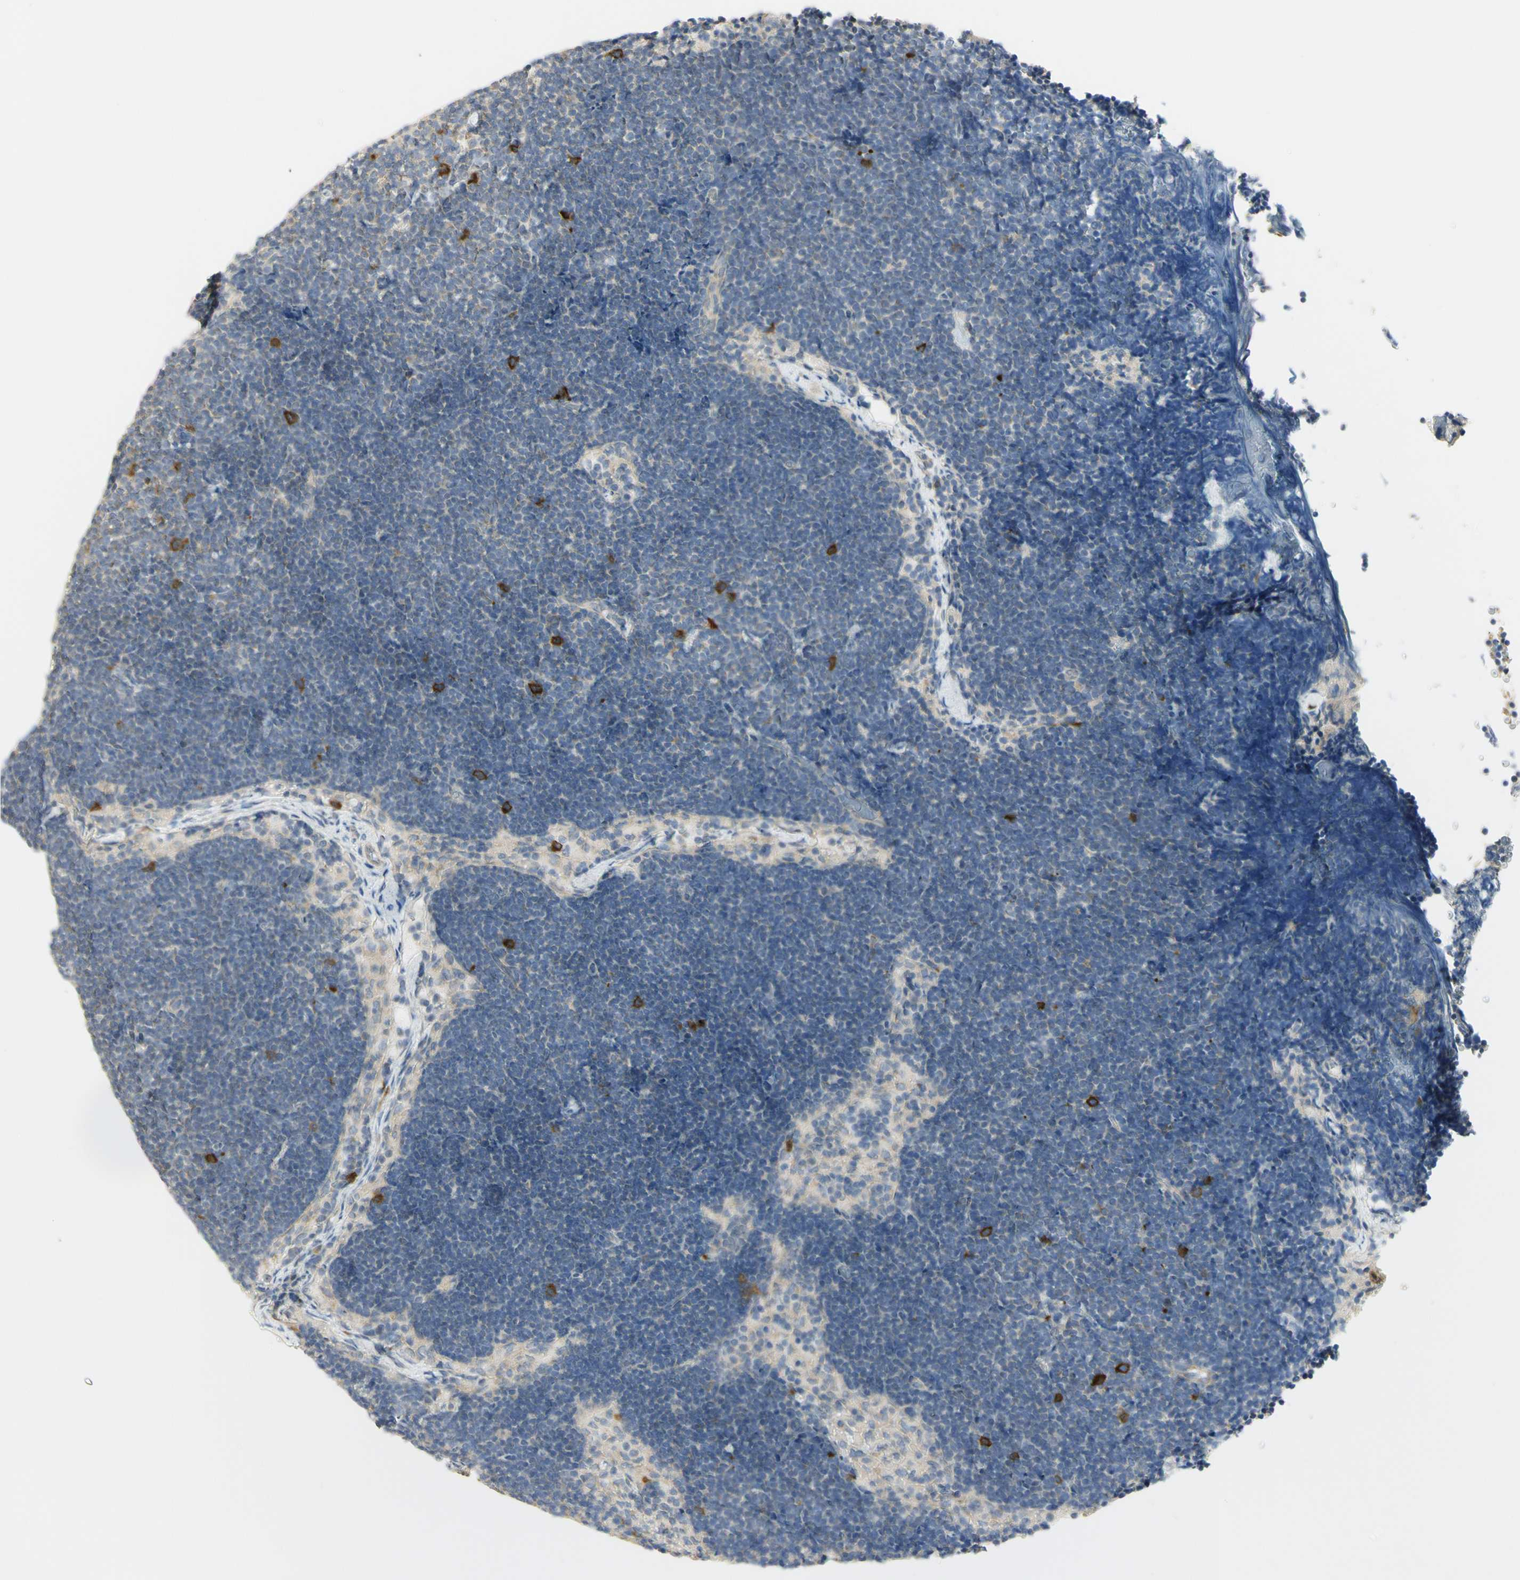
{"staining": {"intensity": "strong", "quantity": "25%-75%", "location": "cytoplasmic/membranous"}, "tissue": "lymph node", "cell_type": "Germinal center cells", "image_type": "normal", "snomed": [{"axis": "morphology", "description": "Normal tissue, NOS"}, {"axis": "topography", "description": "Lymph node"}], "caption": "A brown stain shows strong cytoplasmic/membranous positivity of a protein in germinal center cells of benign lymph node. (IHC, brightfield microscopy, high magnification).", "gene": "KIF11", "patient": {"sex": "male", "age": 63}}